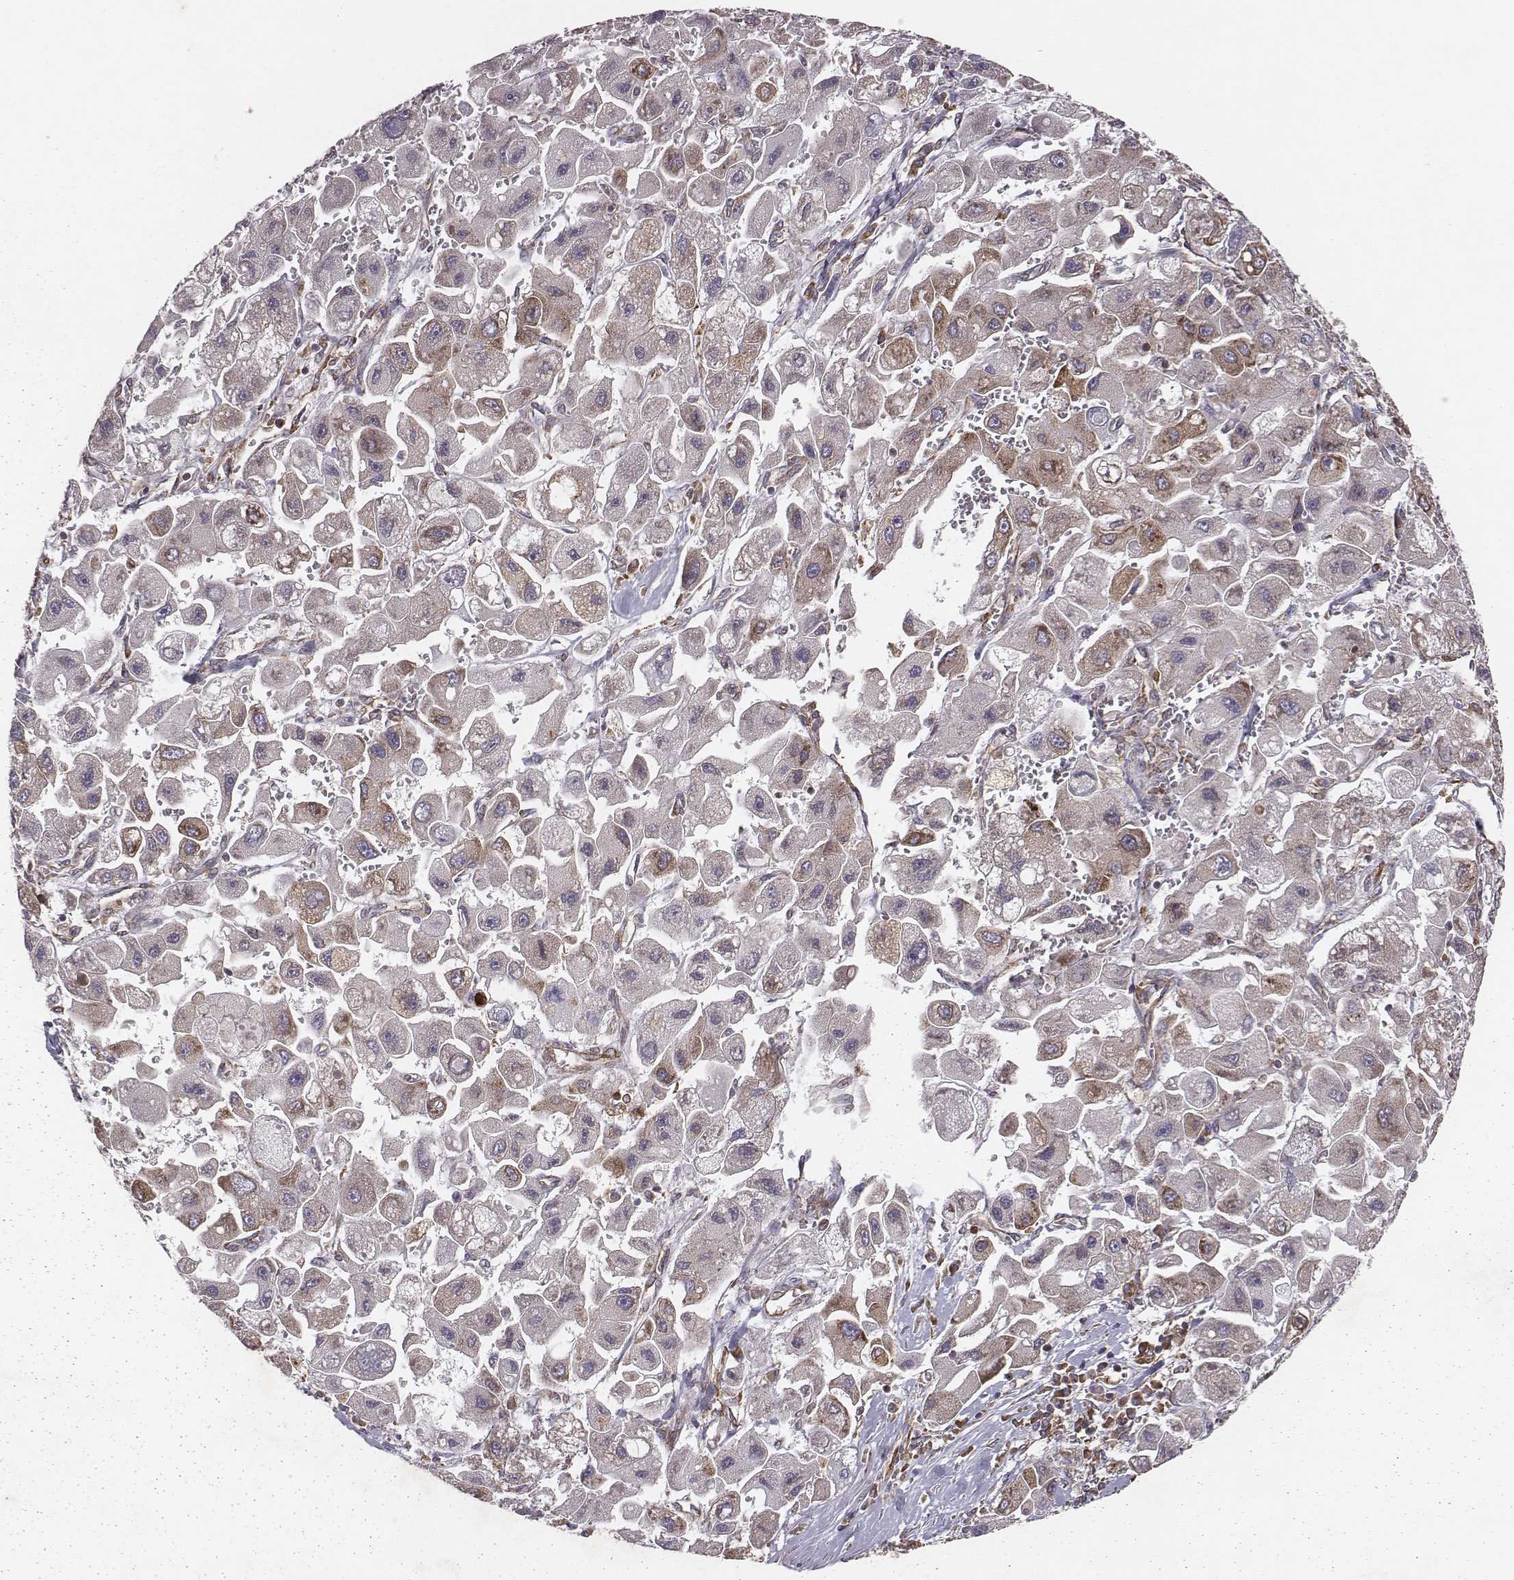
{"staining": {"intensity": "moderate", "quantity": "25%-75%", "location": "cytoplasmic/membranous"}, "tissue": "liver cancer", "cell_type": "Tumor cells", "image_type": "cancer", "snomed": [{"axis": "morphology", "description": "Carcinoma, Hepatocellular, NOS"}, {"axis": "topography", "description": "Liver"}], "caption": "Immunohistochemical staining of hepatocellular carcinoma (liver) displays medium levels of moderate cytoplasmic/membranous positivity in about 25%-75% of tumor cells. Using DAB (3,3'-diaminobenzidine) (brown) and hematoxylin (blue) stains, captured at high magnification using brightfield microscopy.", "gene": "TXLNA", "patient": {"sex": "male", "age": 24}}